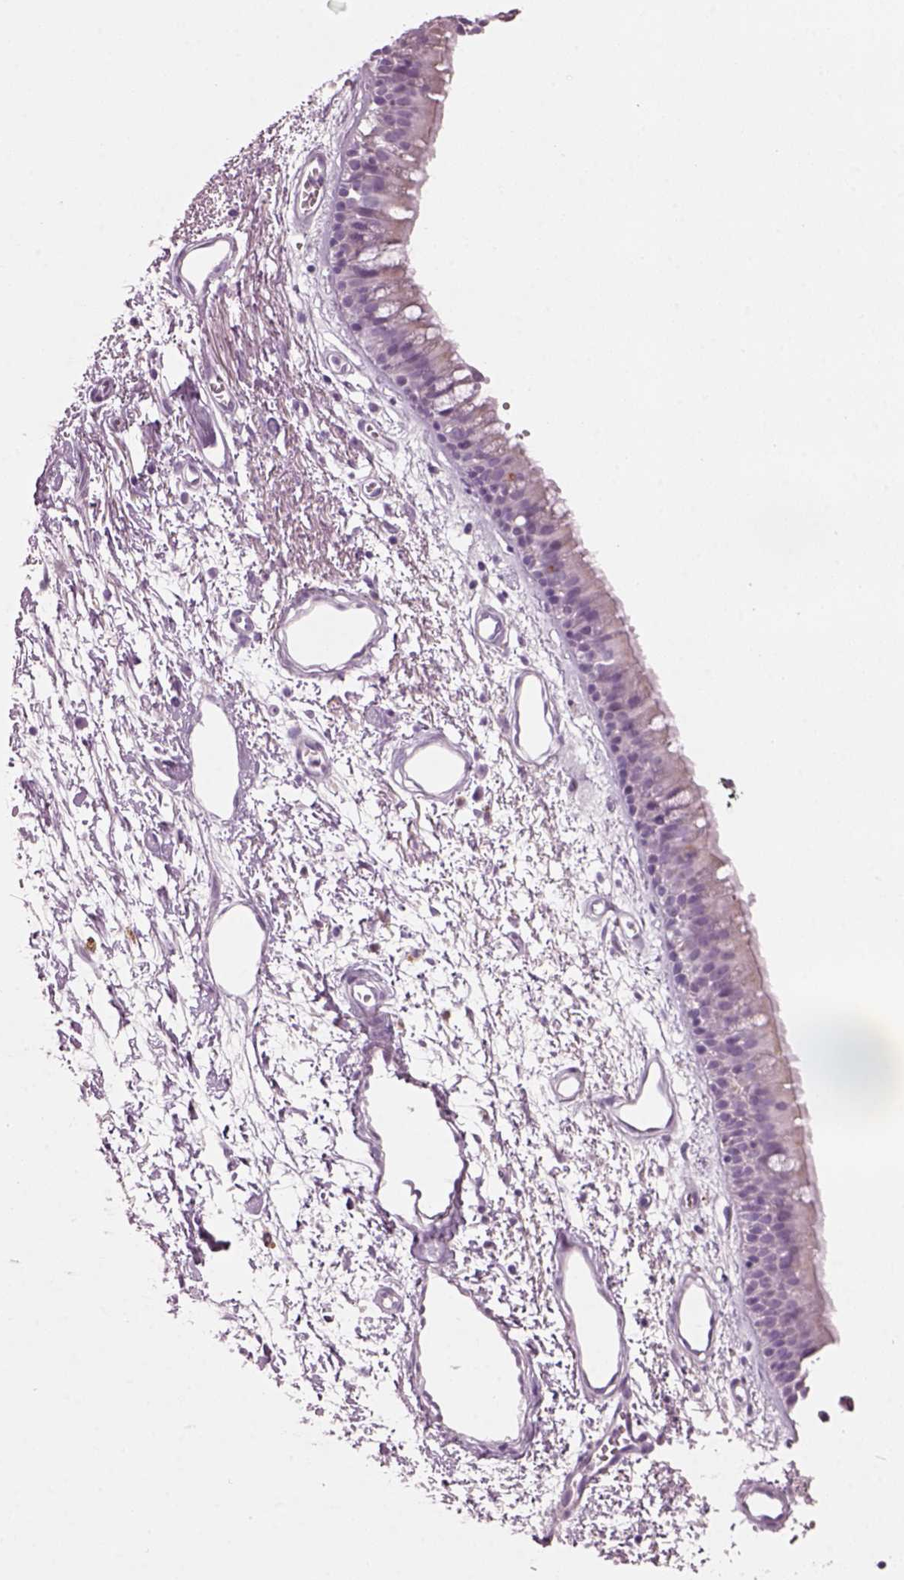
{"staining": {"intensity": "weak", "quantity": "<25%", "location": "cytoplasmic/membranous"}, "tissue": "bronchus", "cell_type": "Respiratory epithelial cells", "image_type": "normal", "snomed": [{"axis": "morphology", "description": "Normal tissue, NOS"}, {"axis": "morphology", "description": "Squamous cell carcinoma, NOS"}, {"axis": "topography", "description": "Cartilage tissue"}, {"axis": "topography", "description": "Bronchus"}, {"axis": "topography", "description": "Lung"}], "caption": "IHC of normal human bronchus shows no positivity in respiratory epithelial cells. (Brightfield microscopy of DAB immunohistochemistry at high magnification).", "gene": "PRR9", "patient": {"sex": "male", "age": 66}}